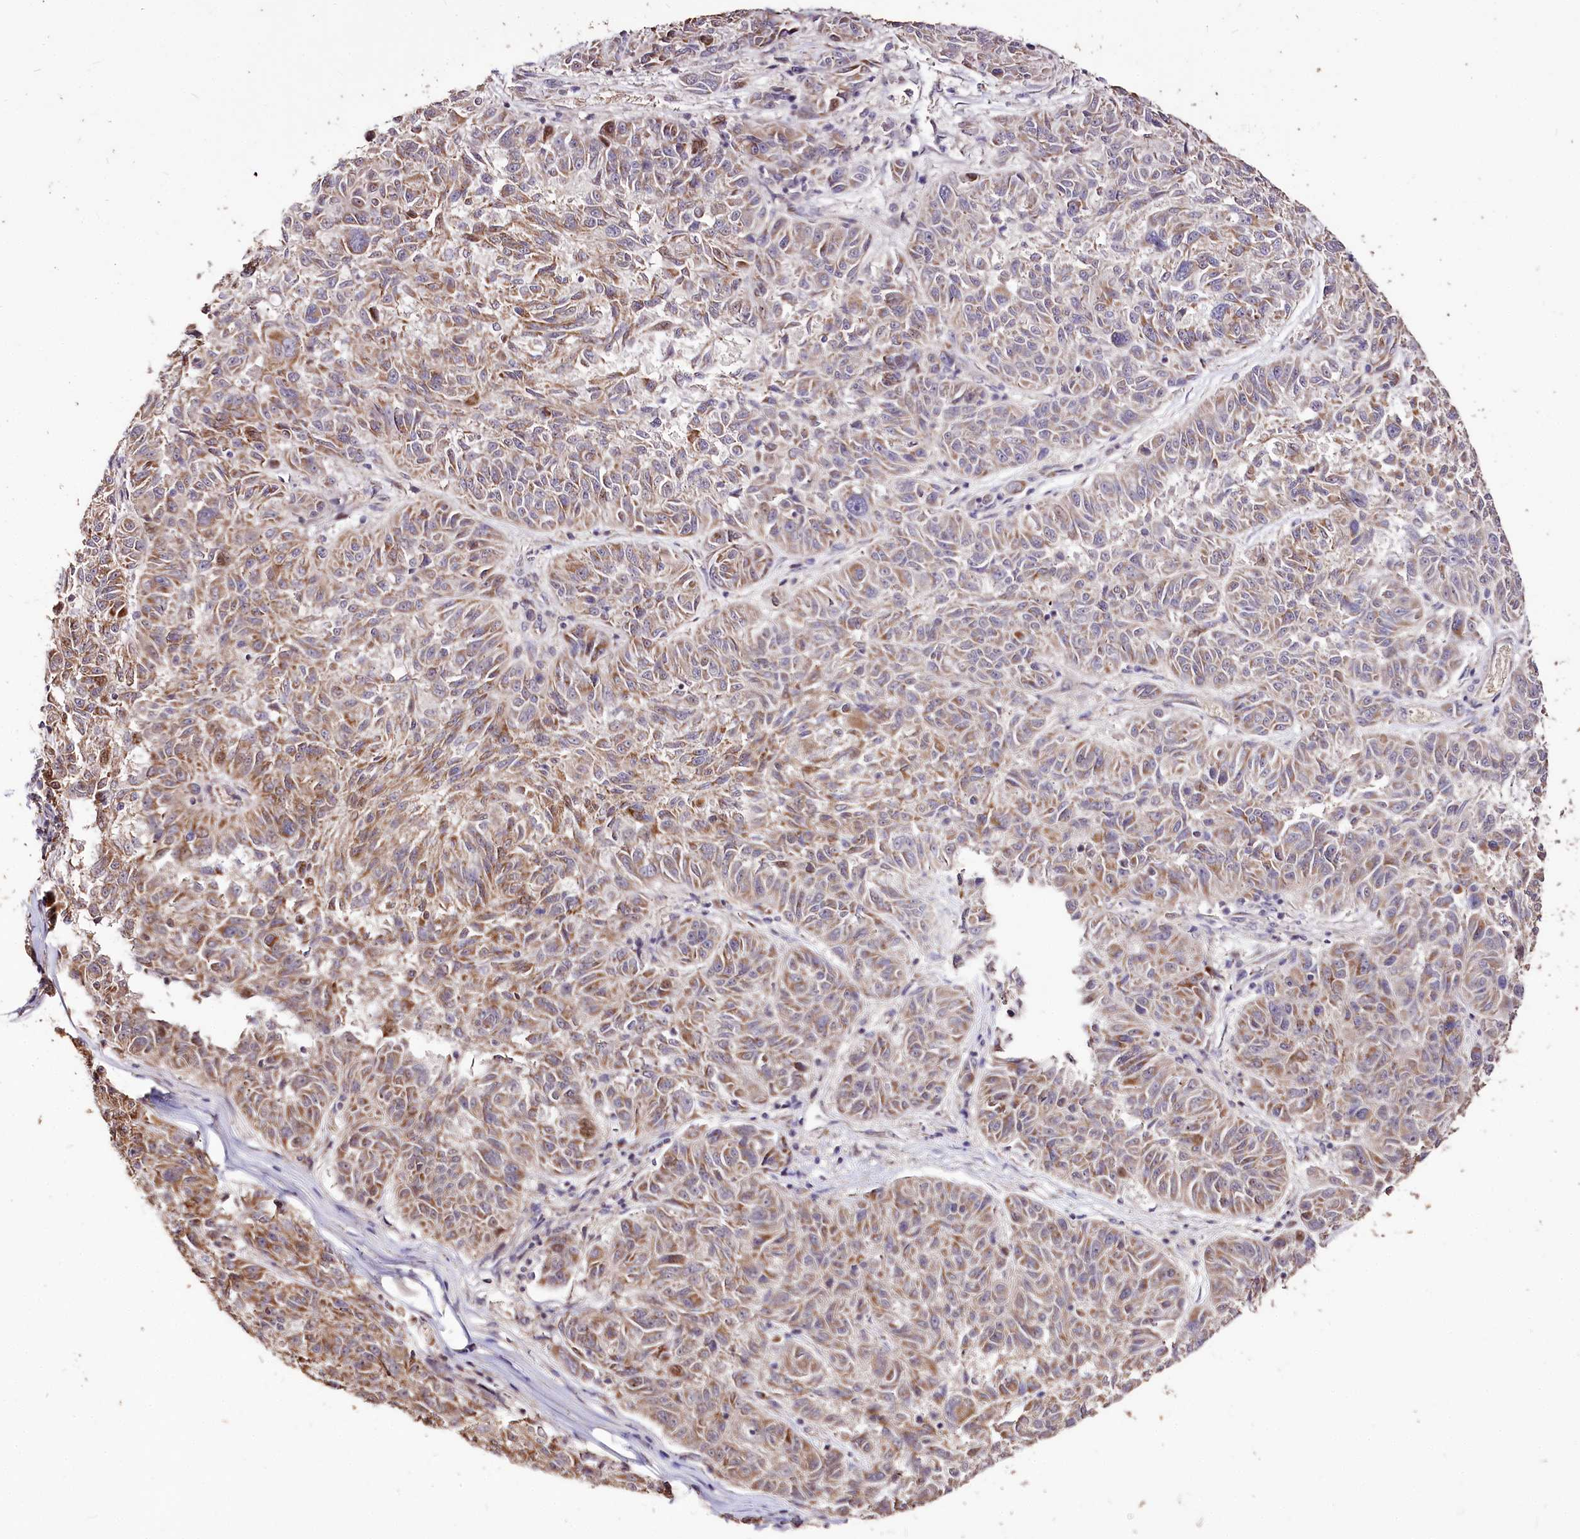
{"staining": {"intensity": "moderate", "quantity": "25%-75%", "location": "cytoplasmic/membranous"}, "tissue": "melanoma", "cell_type": "Tumor cells", "image_type": "cancer", "snomed": [{"axis": "morphology", "description": "Malignant melanoma, NOS"}, {"axis": "topography", "description": "Skin"}], "caption": "A high-resolution photomicrograph shows IHC staining of malignant melanoma, which reveals moderate cytoplasmic/membranous positivity in about 25%-75% of tumor cells.", "gene": "CARD19", "patient": {"sex": "male", "age": 53}}